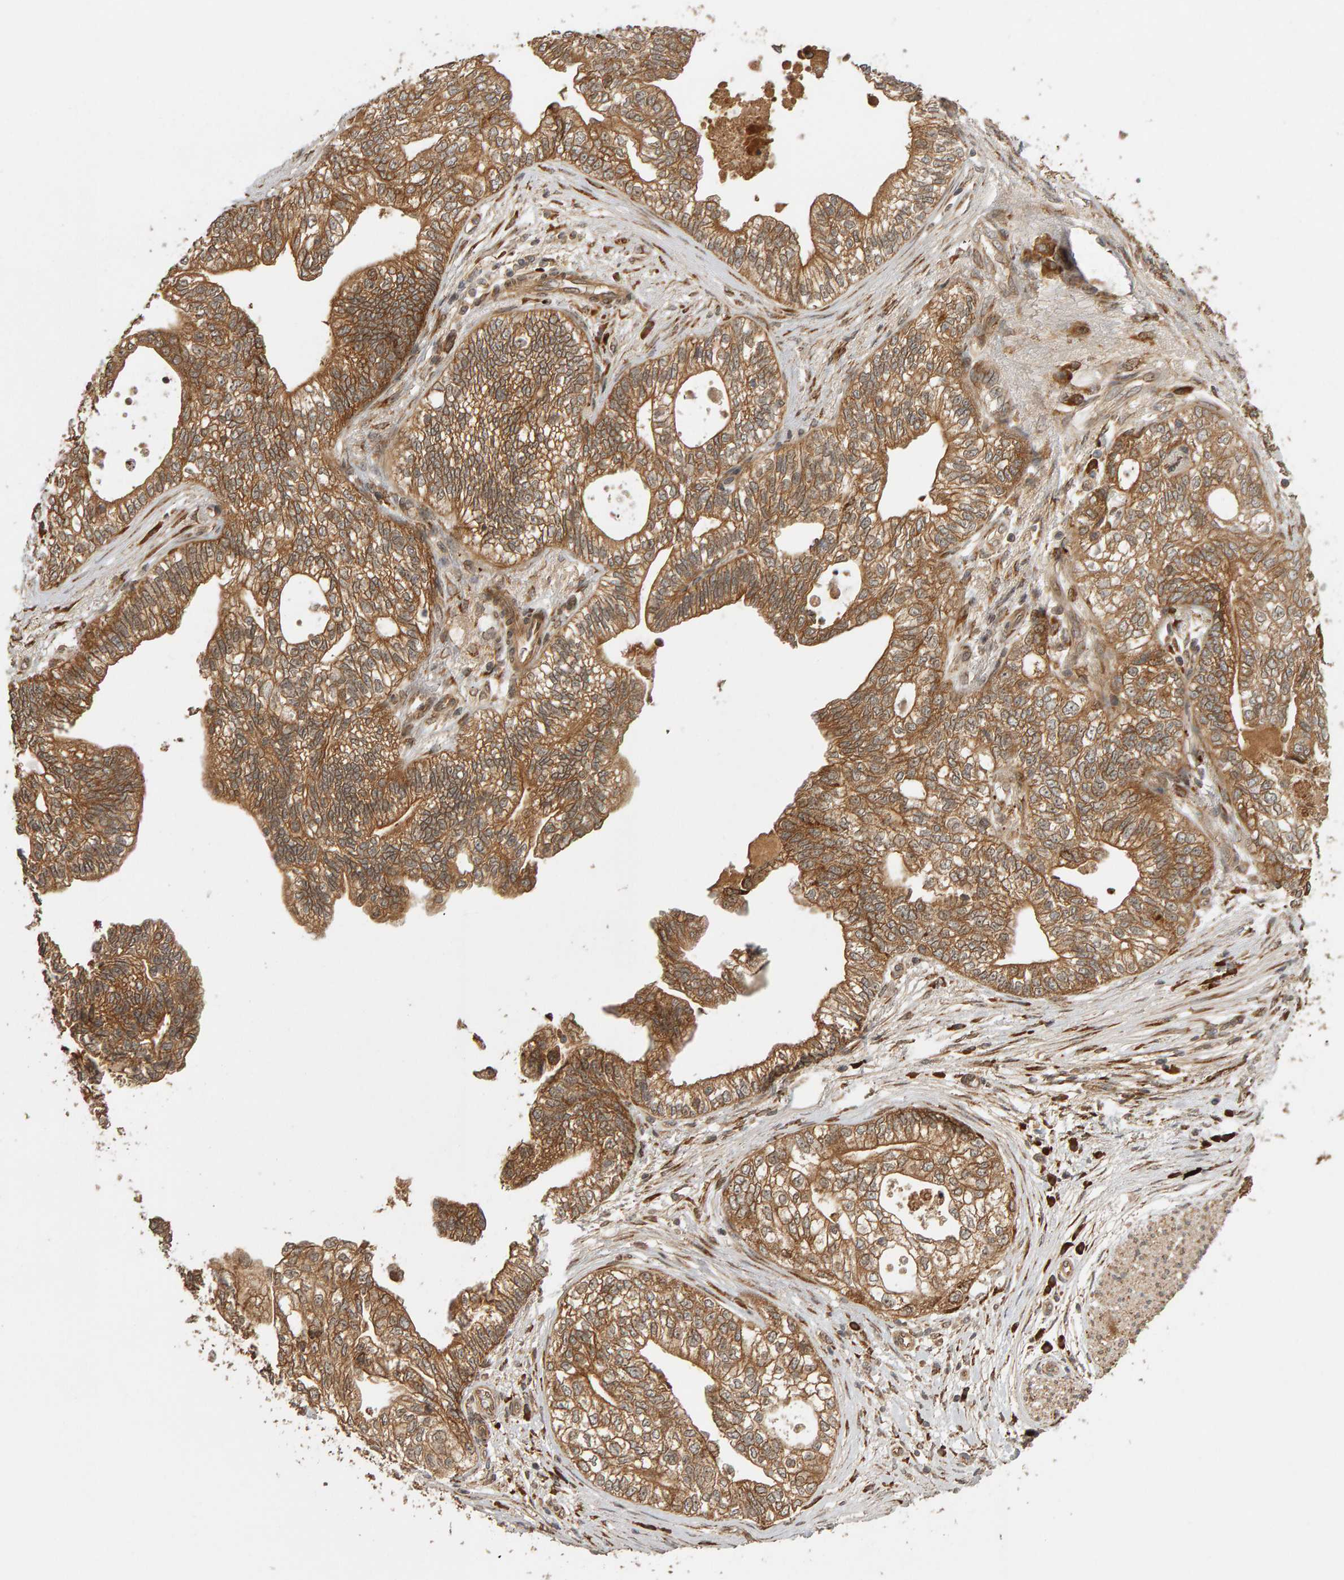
{"staining": {"intensity": "moderate", "quantity": ">75%", "location": "cytoplasmic/membranous"}, "tissue": "pancreatic cancer", "cell_type": "Tumor cells", "image_type": "cancer", "snomed": [{"axis": "morphology", "description": "Adenocarcinoma, NOS"}, {"axis": "topography", "description": "Pancreas"}], "caption": "The immunohistochemical stain highlights moderate cytoplasmic/membranous expression in tumor cells of pancreatic cancer (adenocarcinoma) tissue.", "gene": "ZFAND1", "patient": {"sex": "male", "age": 72}}